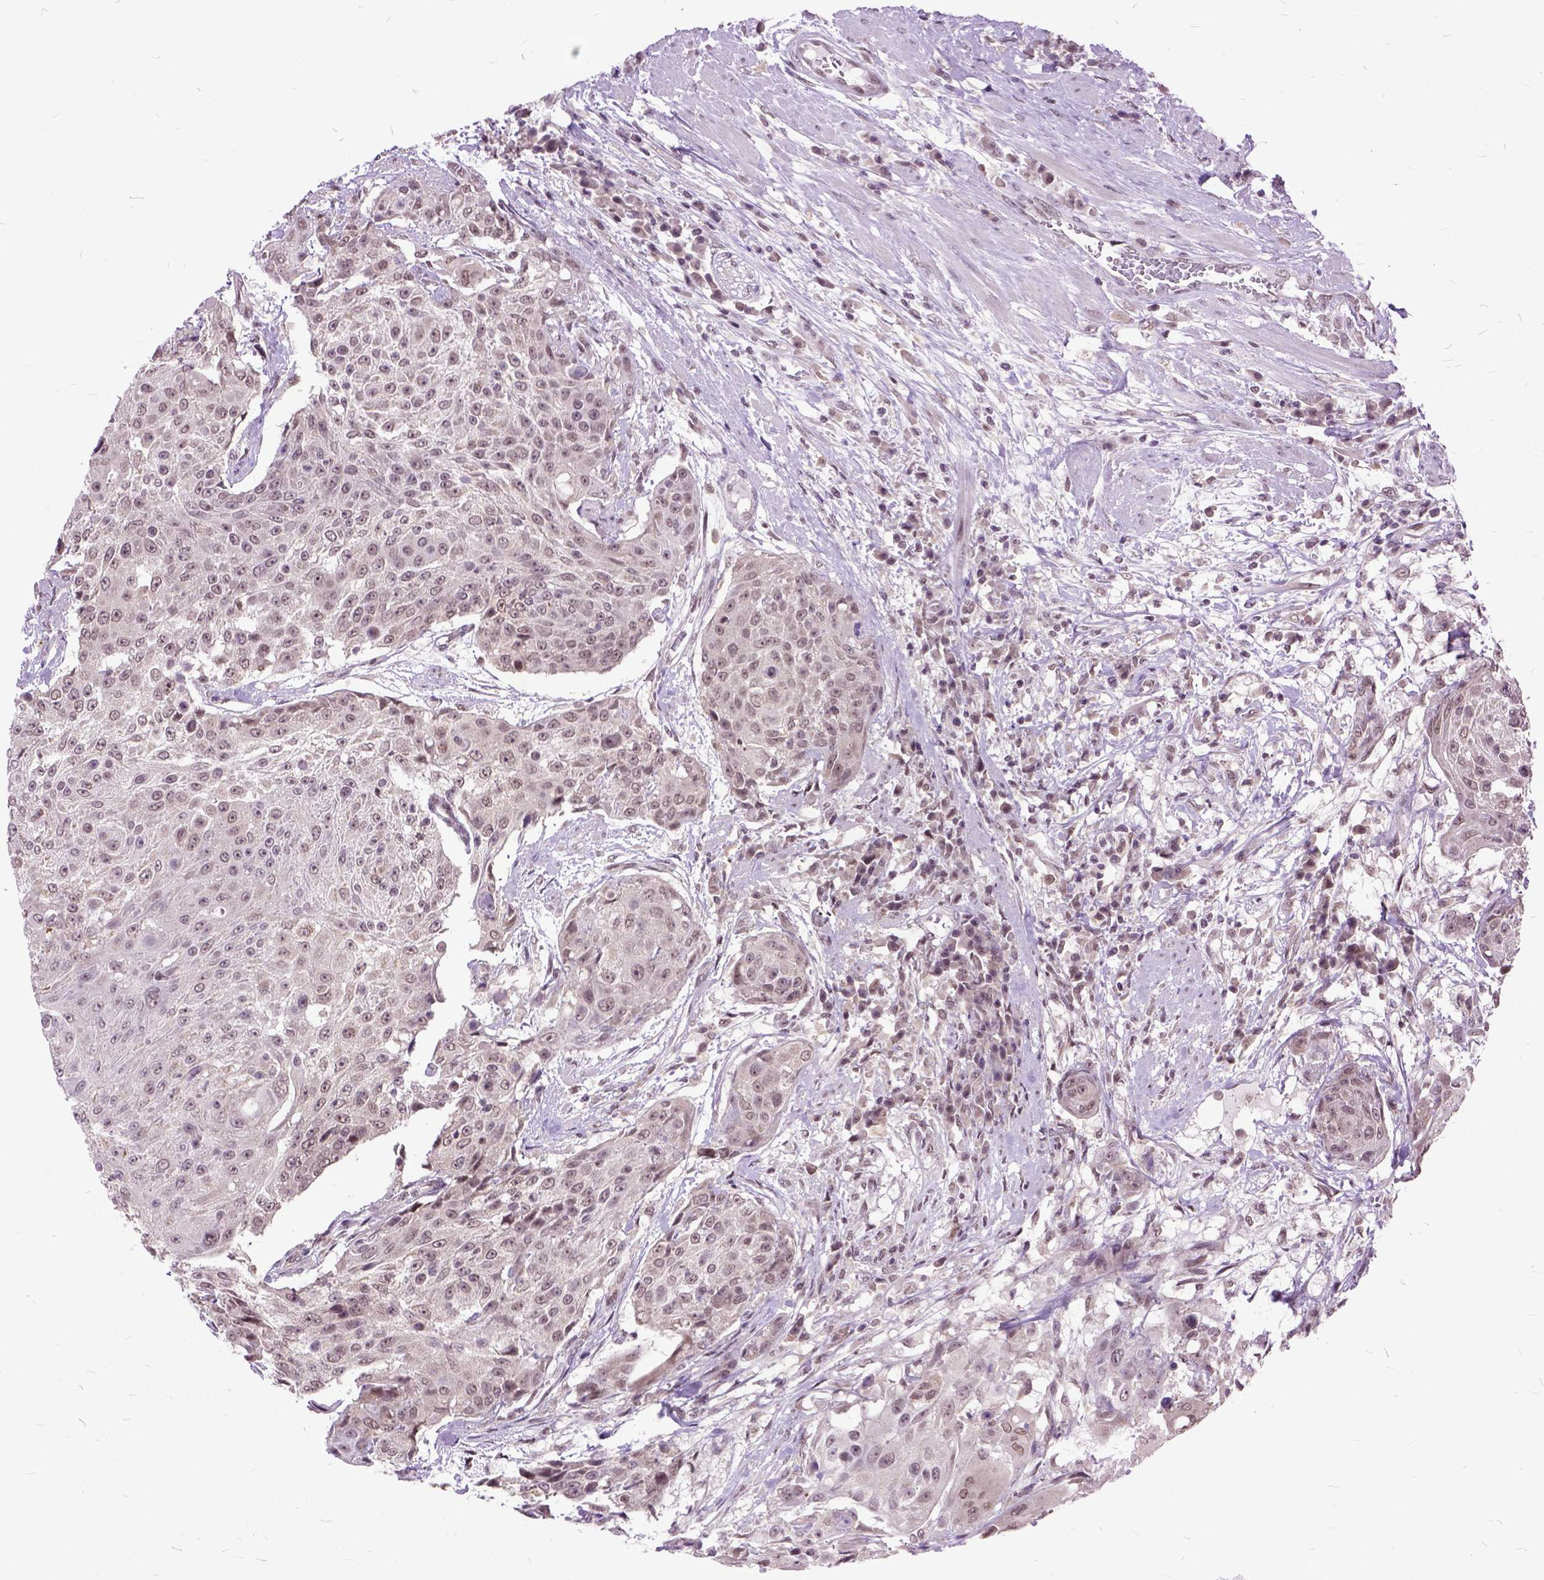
{"staining": {"intensity": "weak", "quantity": ">75%", "location": "nuclear"}, "tissue": "urothelial cancer", "cell_type": "Tumor cells", "image_type": "cancer", "snomed": [{"axis": "morphology", "description": "Urothelial carcinoma, High grade"}, {"axis": "topography", "description": "Urinary bladder"}], "caption": "Immunohistochemistry histopathology image of human urothelial cancer stained for a protein (brown), which exhibits low levels of weak nuclear expression in approximately >75% of tumor cells.", "gene": "ORC5", "patient": {"sex": "female", "age": 63}}